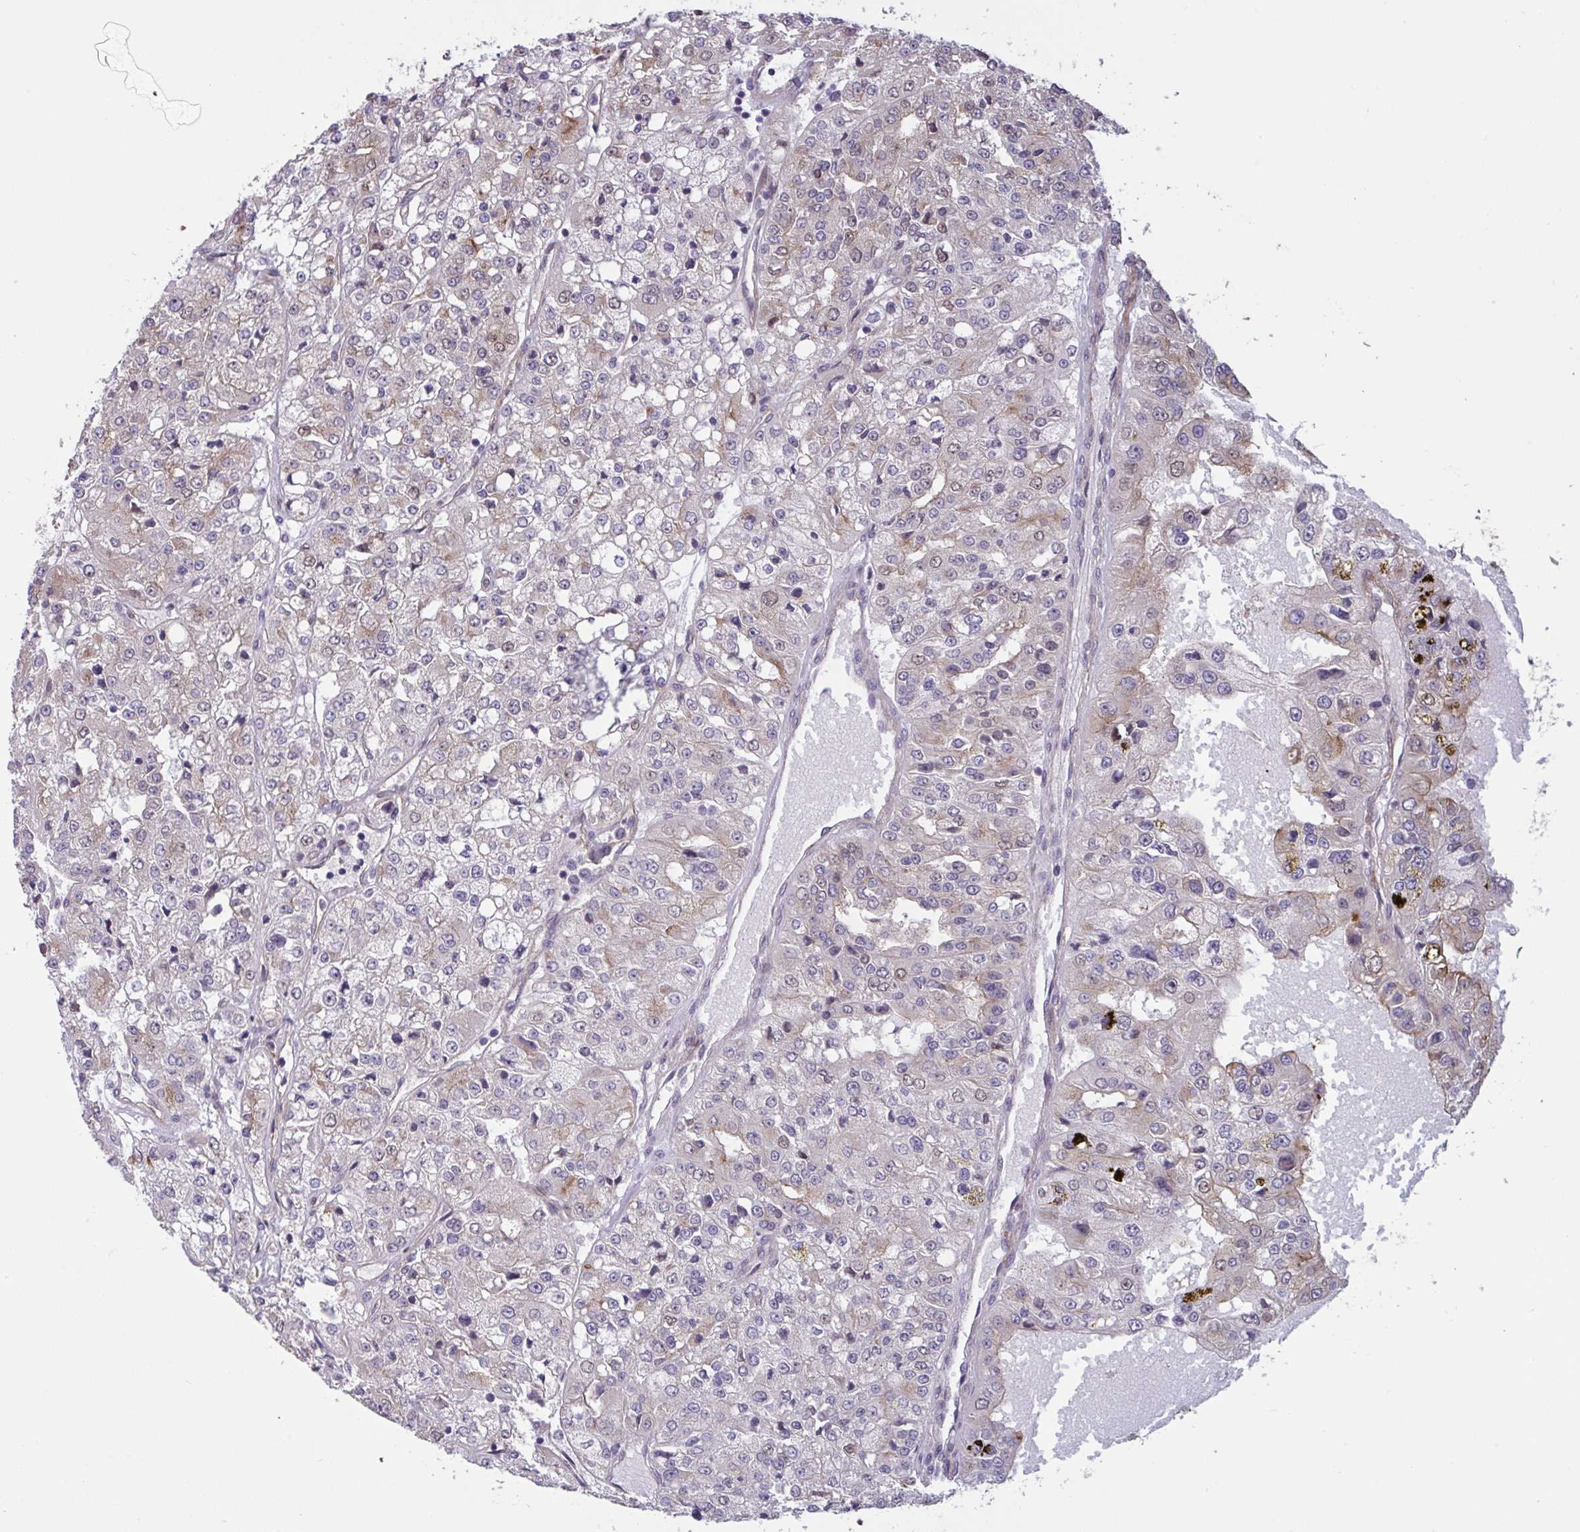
{"staining": {"intensity": "weak", "quantity": "<25%", "location": "cytoplasmic/membranous"}, "tissue": "renal cancer", "cell_type": "Tumor cells", "image_type": "cancer", "snomed": [{"axis": "morphology", "description": "Adenocarcinoma, NOS"}, {"axis": "topography", "description": "Kidney"}], "caption": "Renal cancer stained for a protein using immunohistochemistry (IHC) exhibits no expression tumor cells.", "gene": "IPO5", "patient": {"sex": "female", "age": 63}}